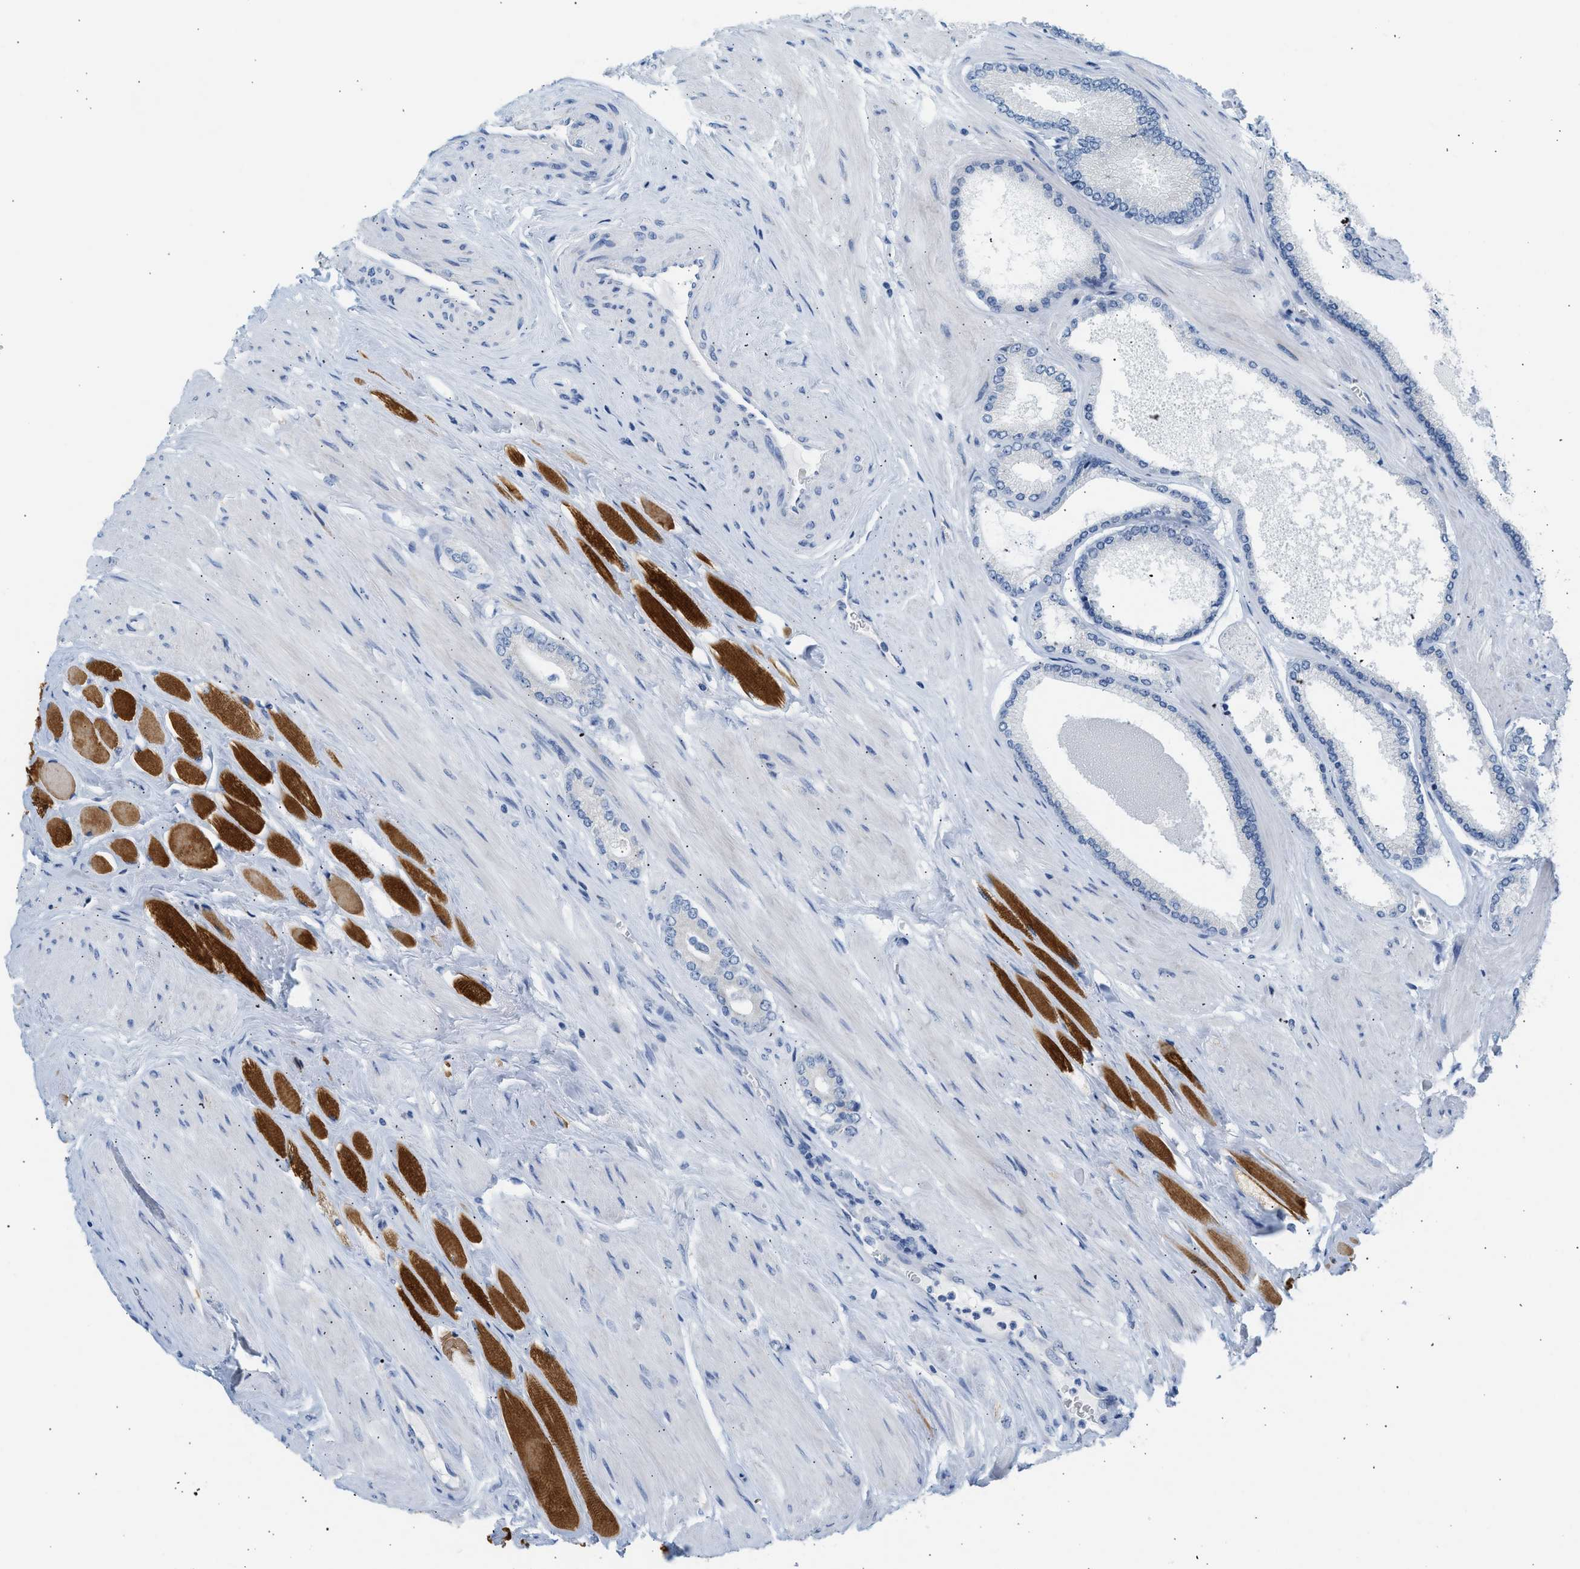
{"staining": {"intensity": "negative", "quantity": "none", "location": "none"}, "tissue": "prostate cancer", "cell_type": "Tumor cells", "image_type": "cancer", "snomed": [{"axis": "morphology", "description": "Adenocarcinoma, High grade"}, {"axis": "topography", "description": "Prostate"}], "caption": "The image demonstrates no staining of tumor cells in high-grade adenocarcinoma (prostate).", "gene": "NDUFS8", "patient": {"sex": "male", "age": 61}}